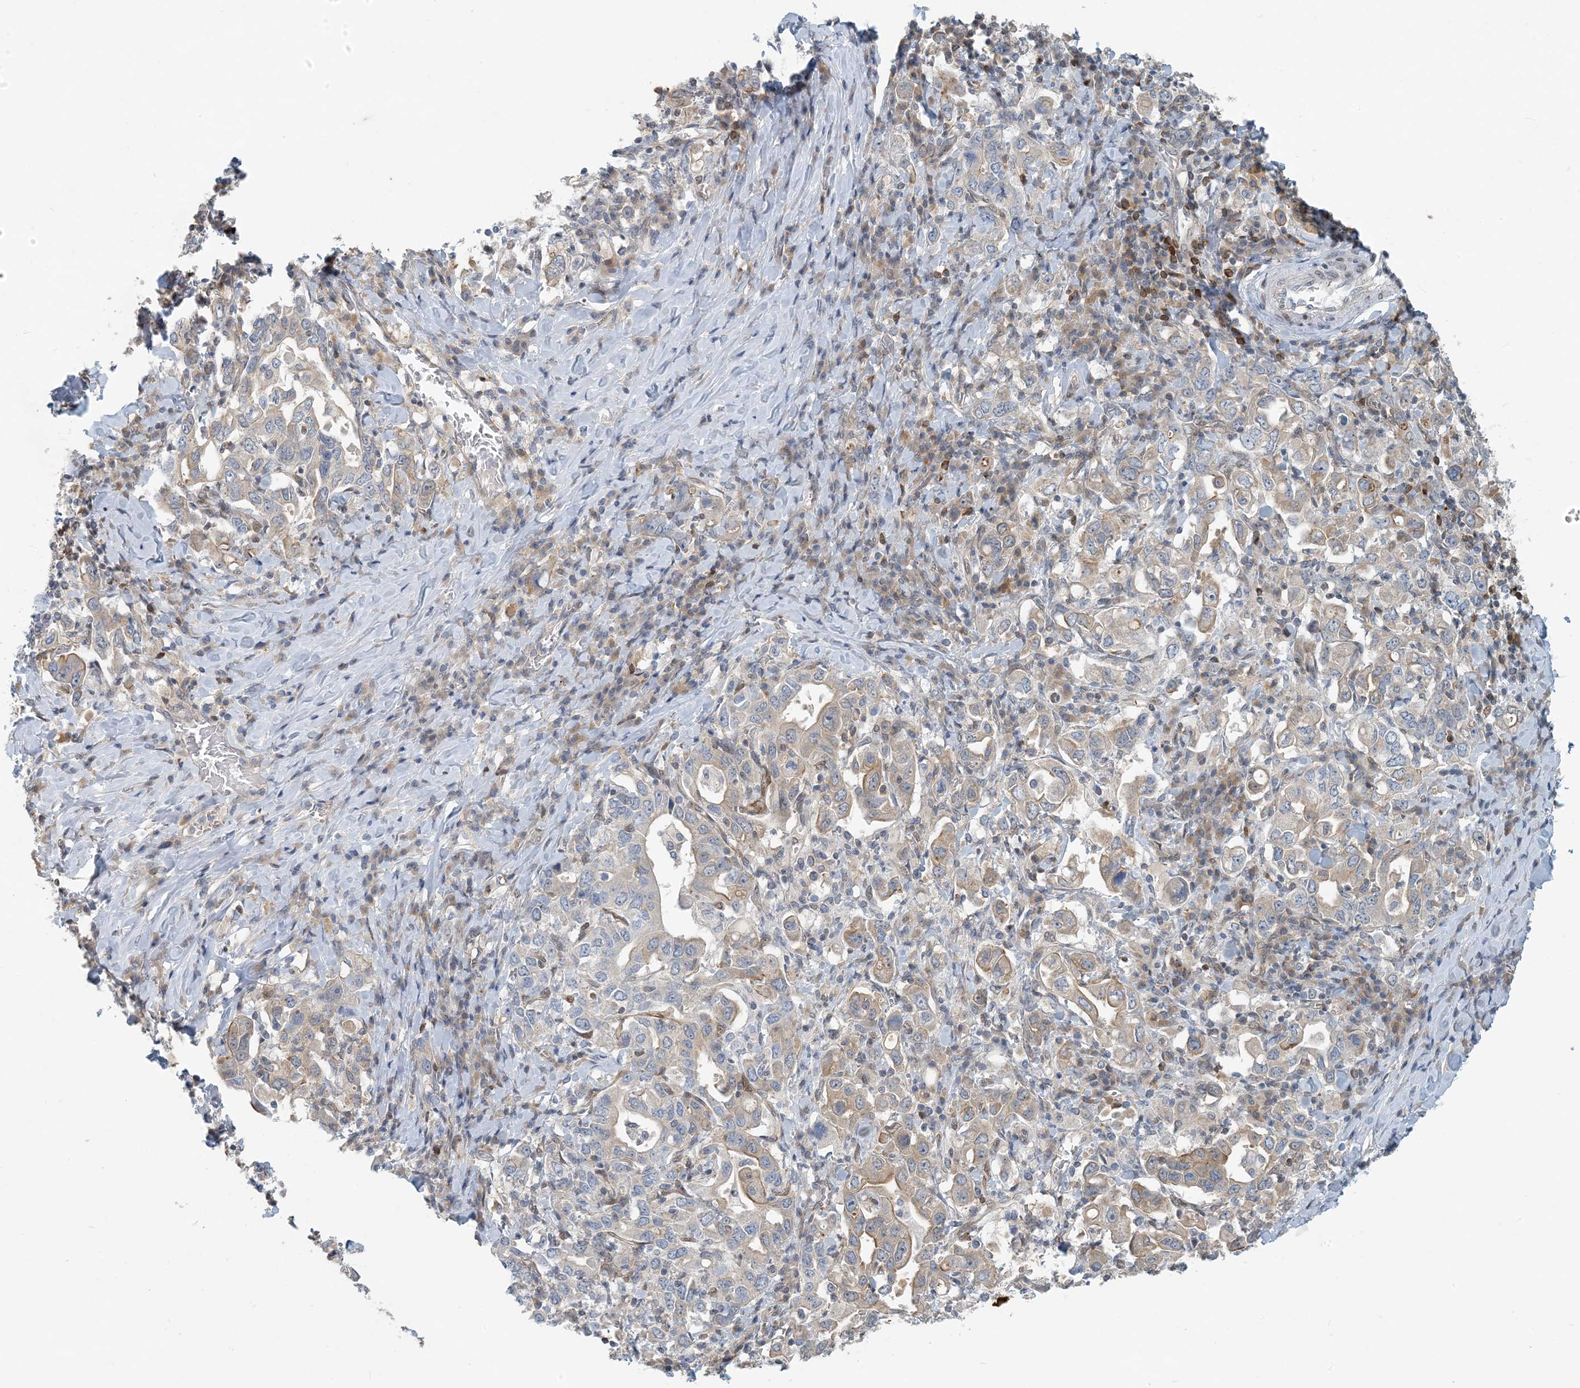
{"staining": {"intensity": "weak", "quantity": "25%-75%", "location": "cytoplasmic/membranous"}, "tissue": "stomach cancer", "cell_type": "Tumor cells", "image_type": "cancer", "snomed": [{"axis": "morphology", "description": "Adenocarcinoma, NOS"}, {"axis": "topography", "description": "Stomach, upper"}], "caption": "Stomach cancer stained with a protein marker displays weak staining in tumor cells.", "gene": "ZC3H12A", "patient": {"sex": "male", "age": 62}}